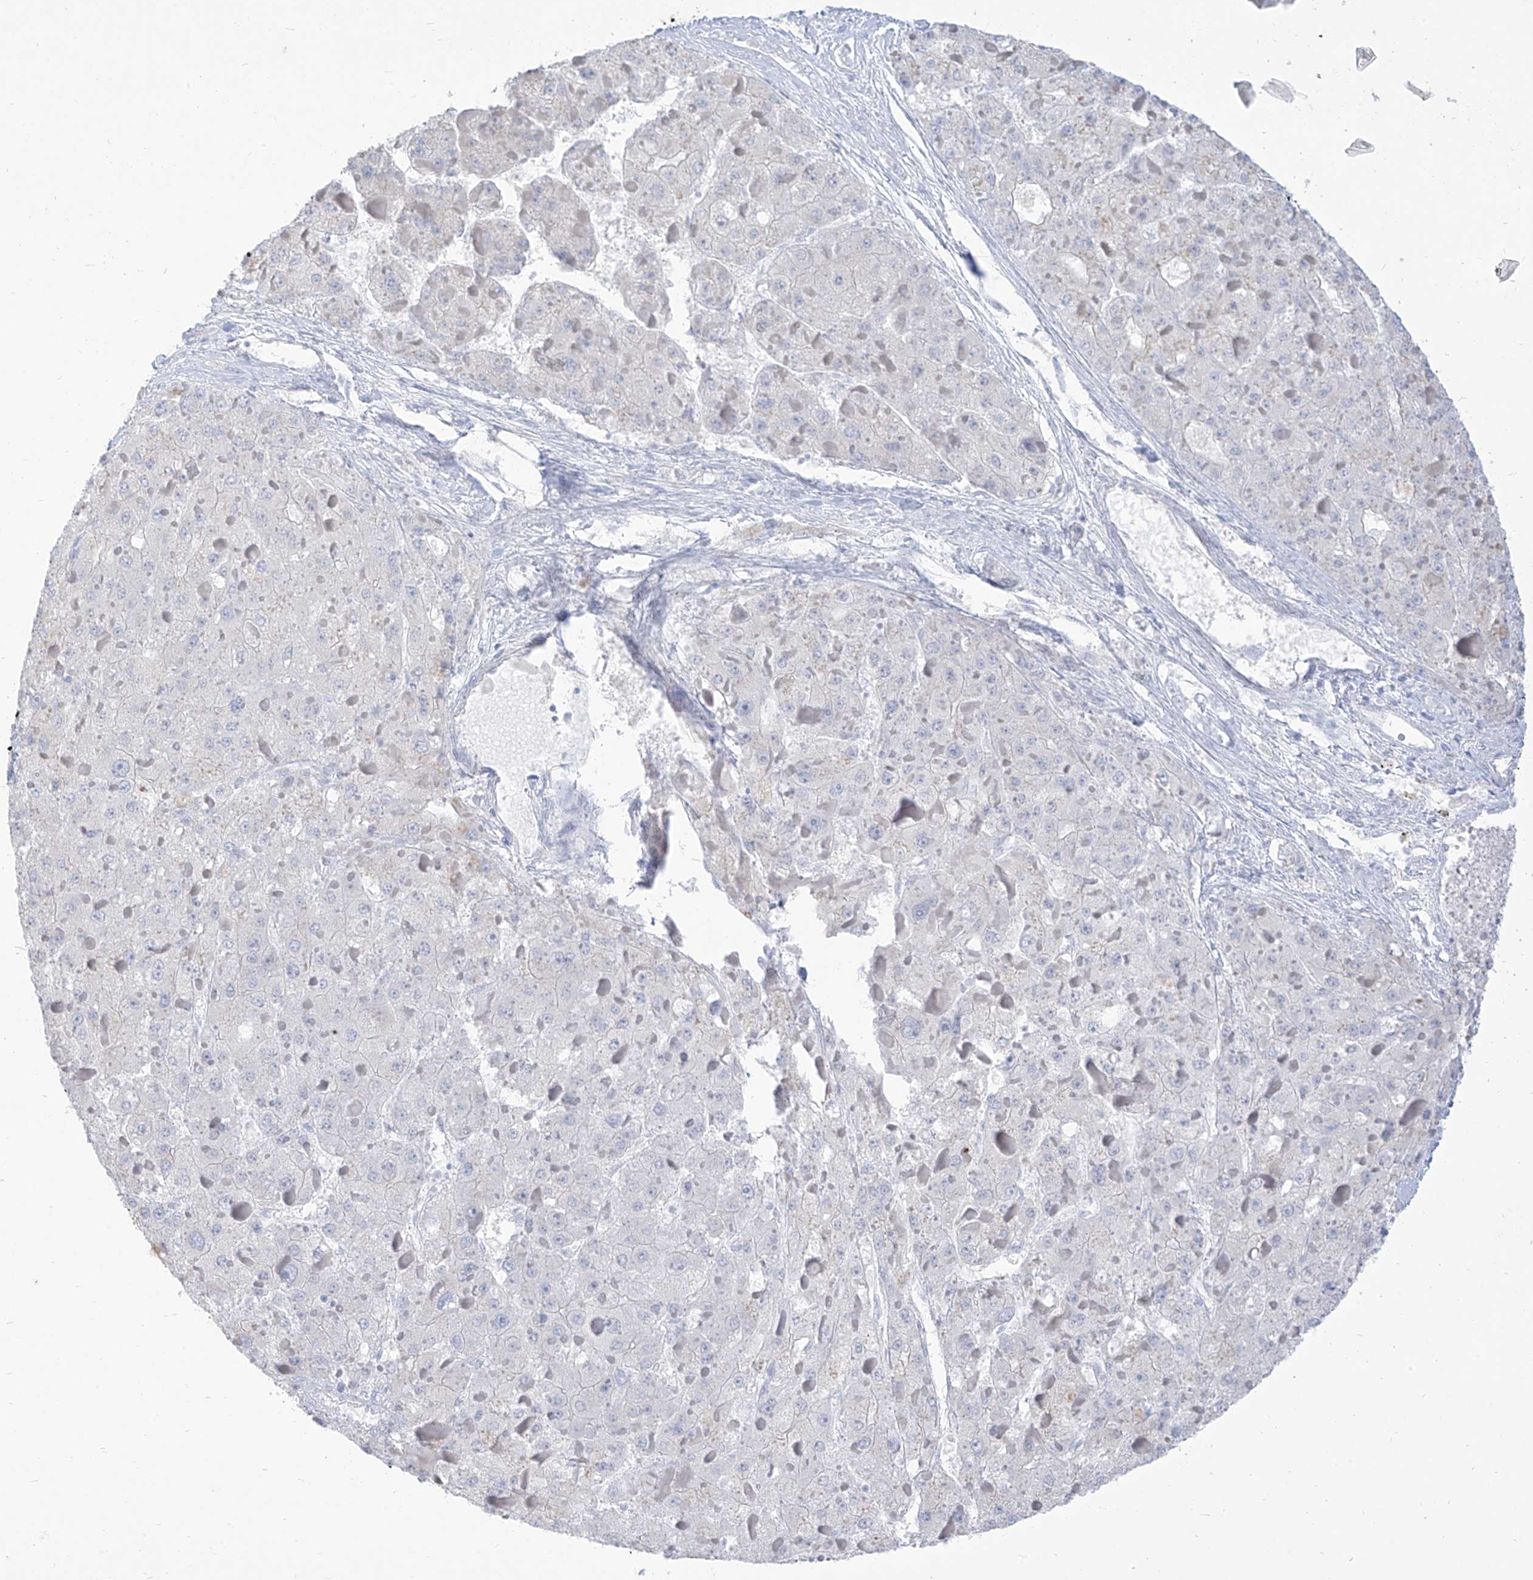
{"staining": {"intensity": "negative", "quantity": "none", "location": "none"}, "tissue": "liver cancer", "cell_type": "Tumor cells", "image_type": "cancer", "snomed": [{"axis": "morphology", "description": "Carcinoma, Hepatocellular, NOS"}, {"axis": "topography", "description": "Liver"}], "caption": "High power microscopy micrograph of an immunohistochemistry (IHC) image of liver cancer, revealing no significant staining in tumor cells.", "gene": "TGM4", "patient": {"sex": "female", "age": 73}}